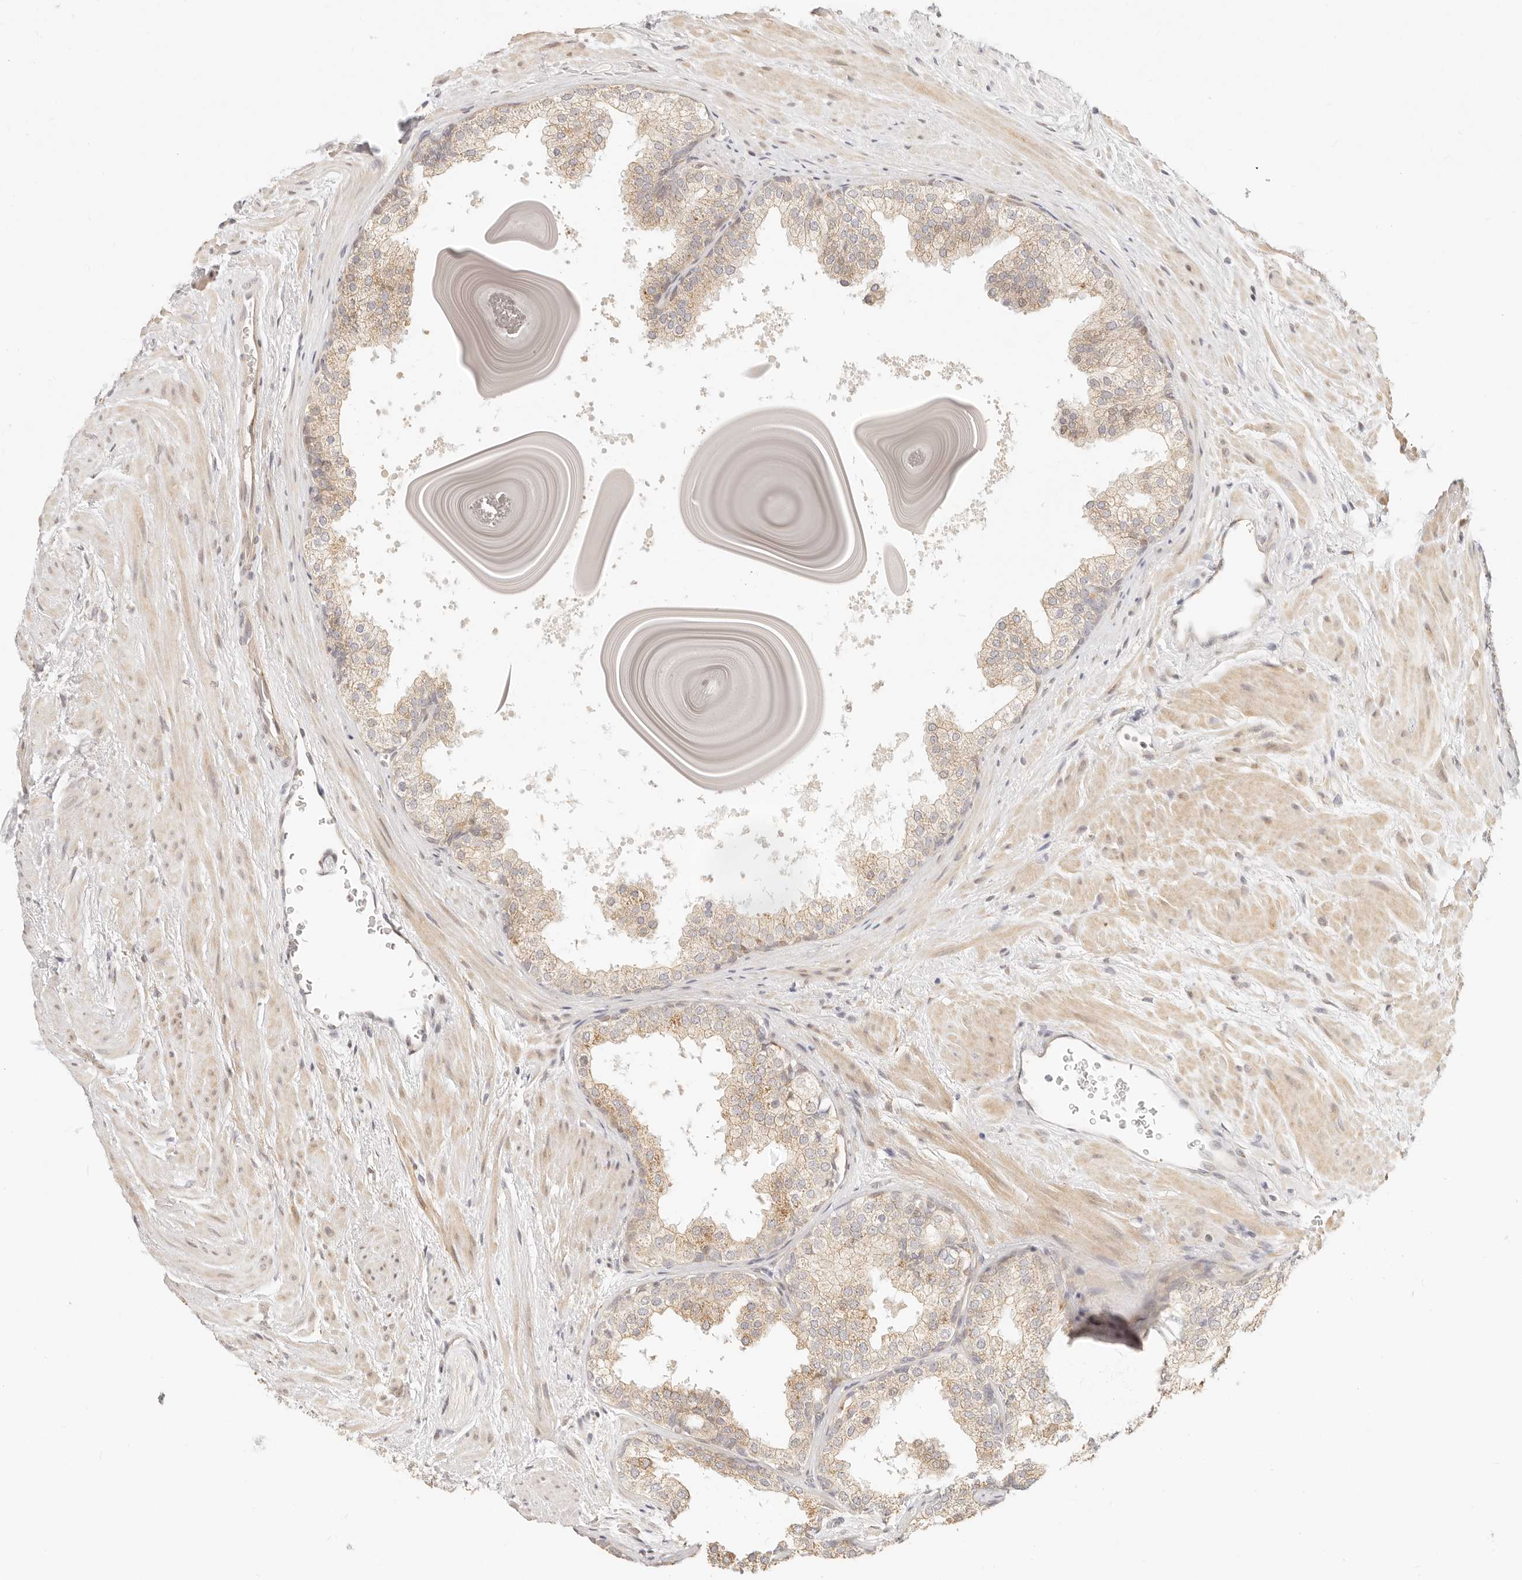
{"staining": {"intensity": "weak", "quantity": "25%-75%", "location": "cytoplasmic/membranous"}, "tissue": "prostate", "cell_type": "Glandular cells", "image_type": "normal", "snomed": [{"axis": "morphology", "description": "Normal tissue, NOS"}, {"axis": "topography", "description": "Prostate"}], "caption": "High-magnification brightfield microscopy of unremarkable prostate stained with DAB (brown) and counterstained with hematoxylin (blue). glandular cells exhibit weak cytoplasmic/membranous positivity is present in about25%-75% of cells. The protein of interest is stained brown, and the nuclei are stained in blue (DAB (3,3'-diaminobenzidine) IHC with brightfield microscopy, high magnification).", "gene": "FAM20B", "patient": {"sex": "male", "age": 48}}